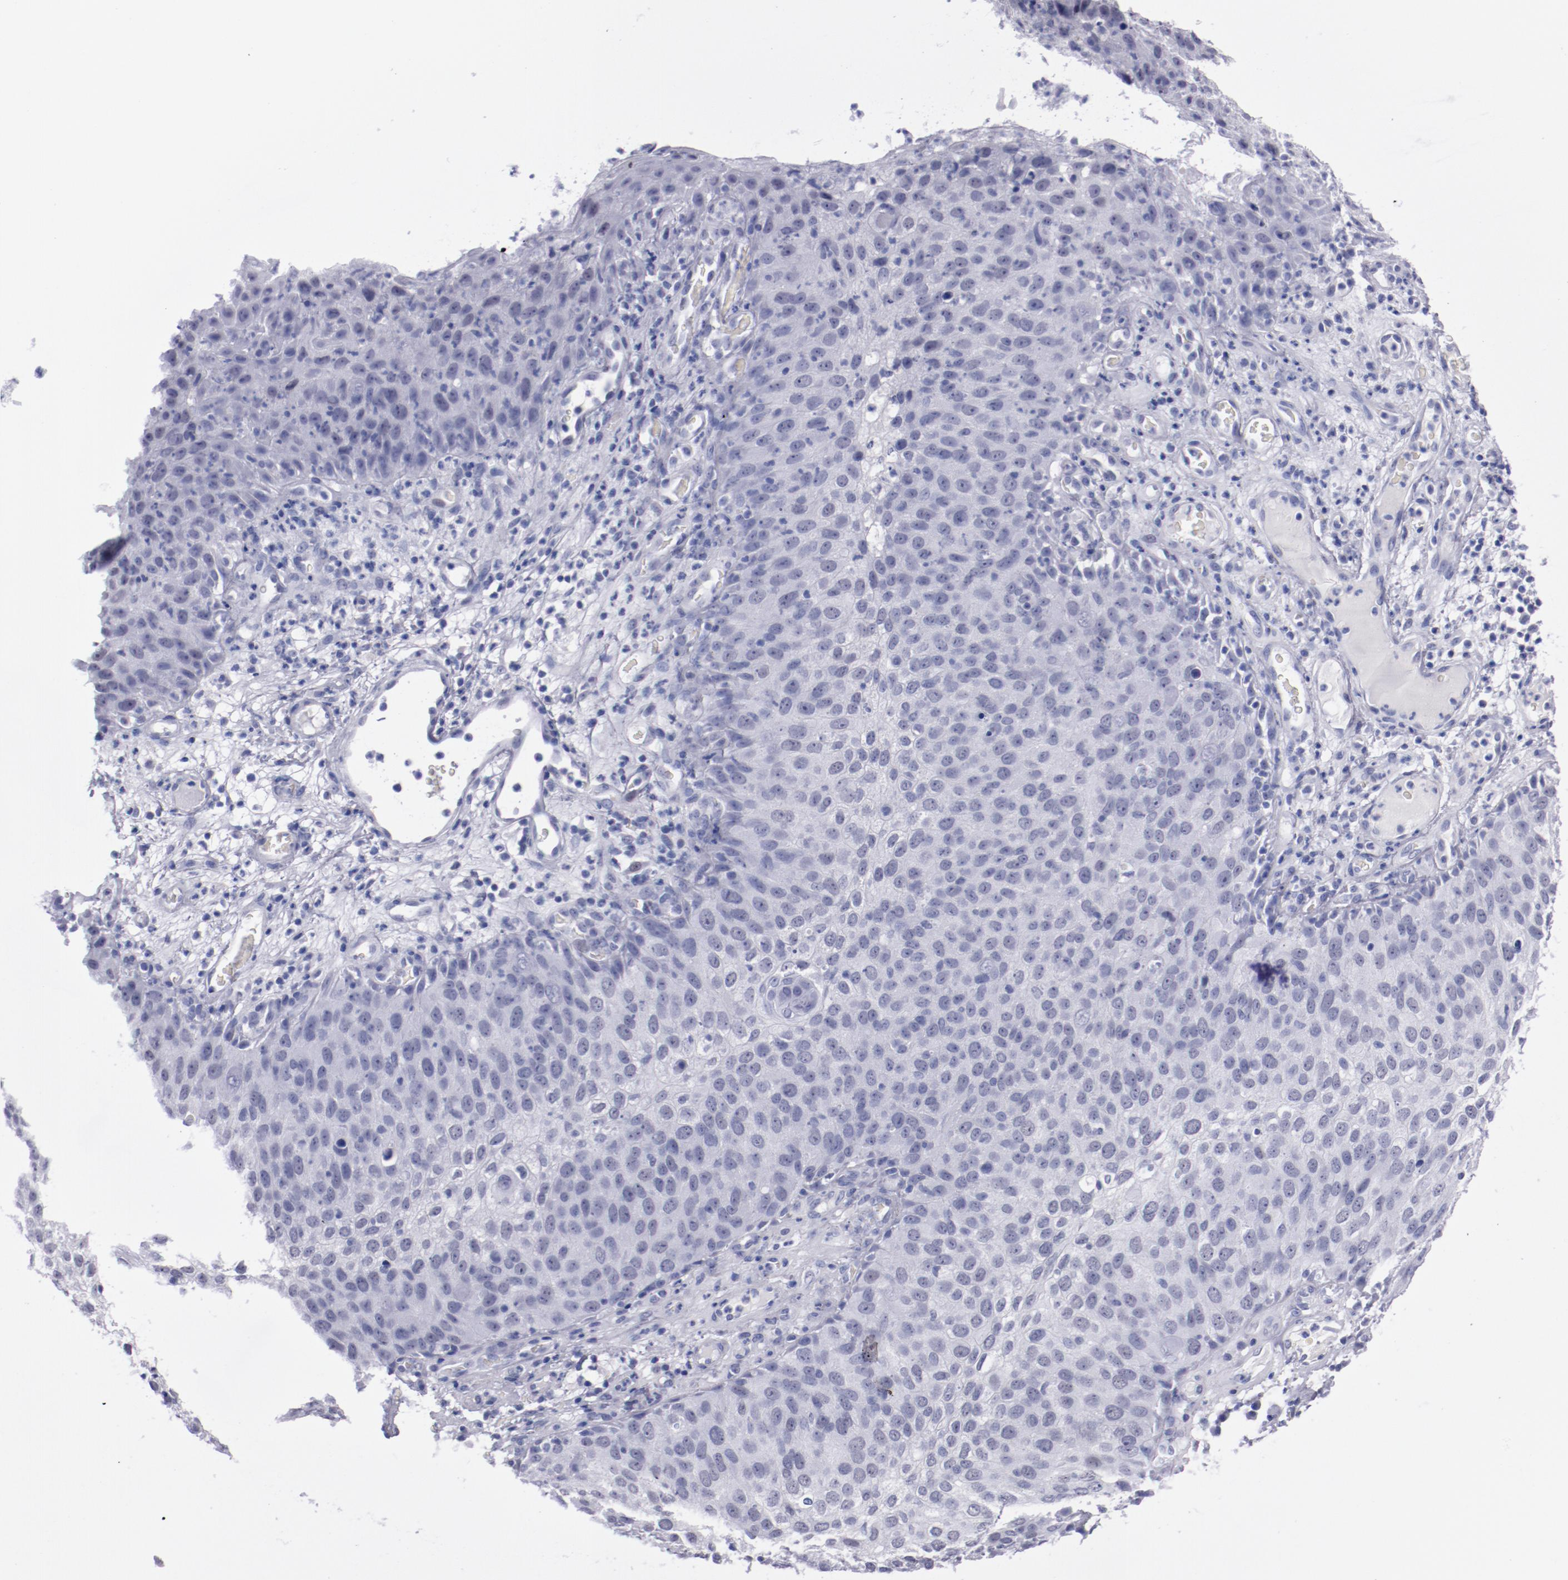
{"staining": {"intensity": "negative", "quantity": "none", "location": "none"}, "tissue": "skin cancer", "cell_type": "Tumor cells", "image_type": "cancer", "snomed": [{"axis": "morphology", "description": "Squamous cell carcinoma, NOS"}, {"axis": "topography", "description": "Skin"}], "caption": "DAB immunohistochemical staining of human skin cancer displays no significant expression in tumor cells. Nuclei are stained in blue.", "gene": "HNF1B", "patient": {"sex": "male", "age": 87}}